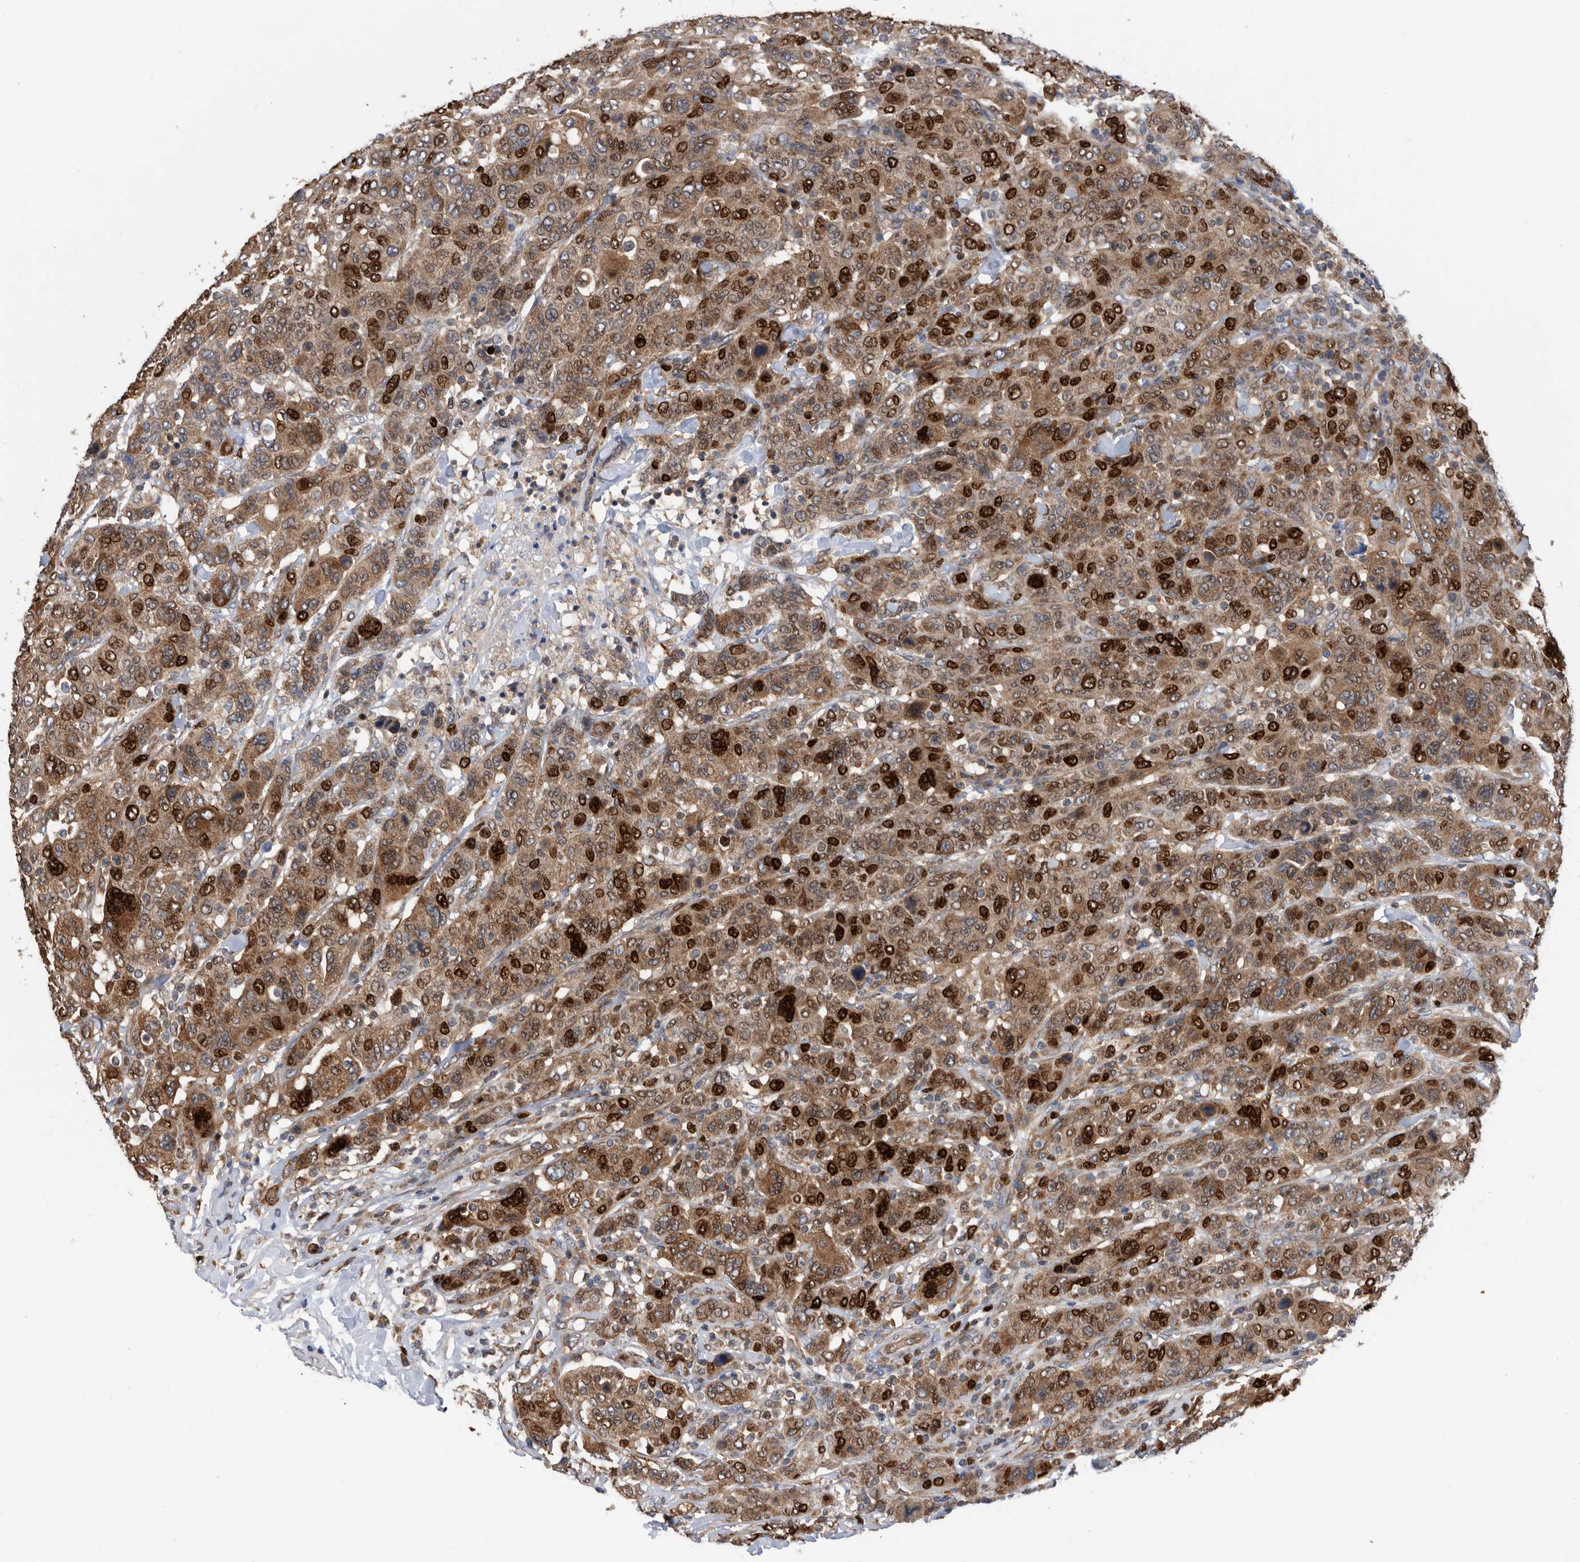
{"staining": {"intensity": "strong", "quantity": ">75%", "location": "cytoplasmic/membranous,nuclear"}, "tissue": "breast cancer", "cell_type": "Tumor cells", "image_type": "cancer", "snomed": [{"axis": "morphology", "description": "Duct carcinoma"}, {"axis": "topography", "description": "Breast"}], "caption": "Strong cytoplasmic/membranous and nuclear staining for a protein is seen in about >75% of tumor cells of infiltrating ductal carcinoma (breast) using IHC.", "gene": "ATAD2", "patient": {"sex": "female", "age": 37}}